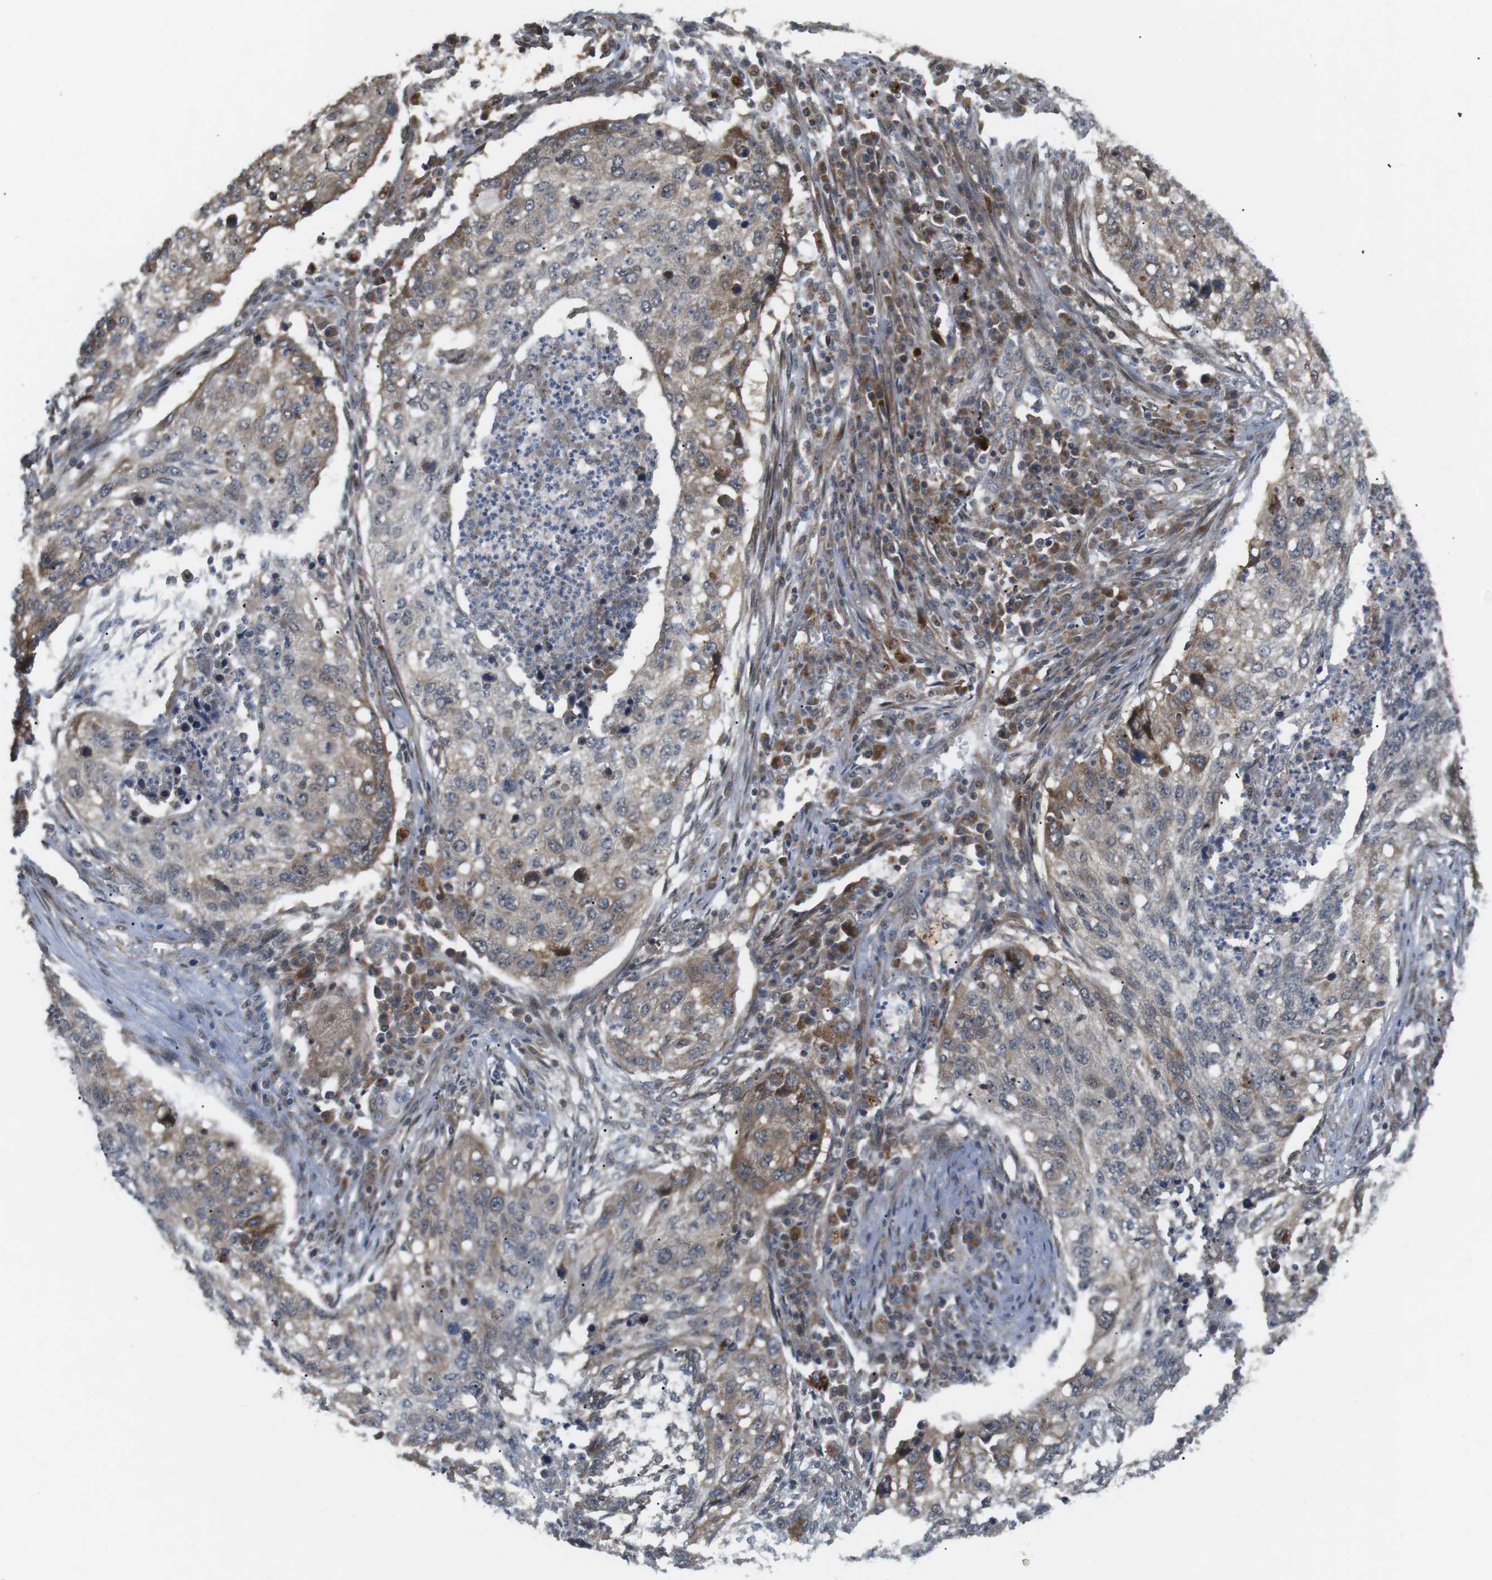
{"staining": {"intensity": "moderate", "quantity": "25%-75%", "location": "cytoplasmic/membranous"}, "tissue": "lung cancer", "cell_type": "Tumor cells", "image_type": "cancer", "snomed": [{"axis": "morphology", "description": "Squamous cell carcinoma, NOS"}, {"axis": "topography", "description": "Lung"}], "caption": "Human lung cancer (squamous cell carcinoma) stained with a brown dye shows moderate cytoplasmic/membranous positive positivity in about 25%-75% of tumor cells.", "gene": "KANK2", "patient": {"sex": "female", "age": 63}}